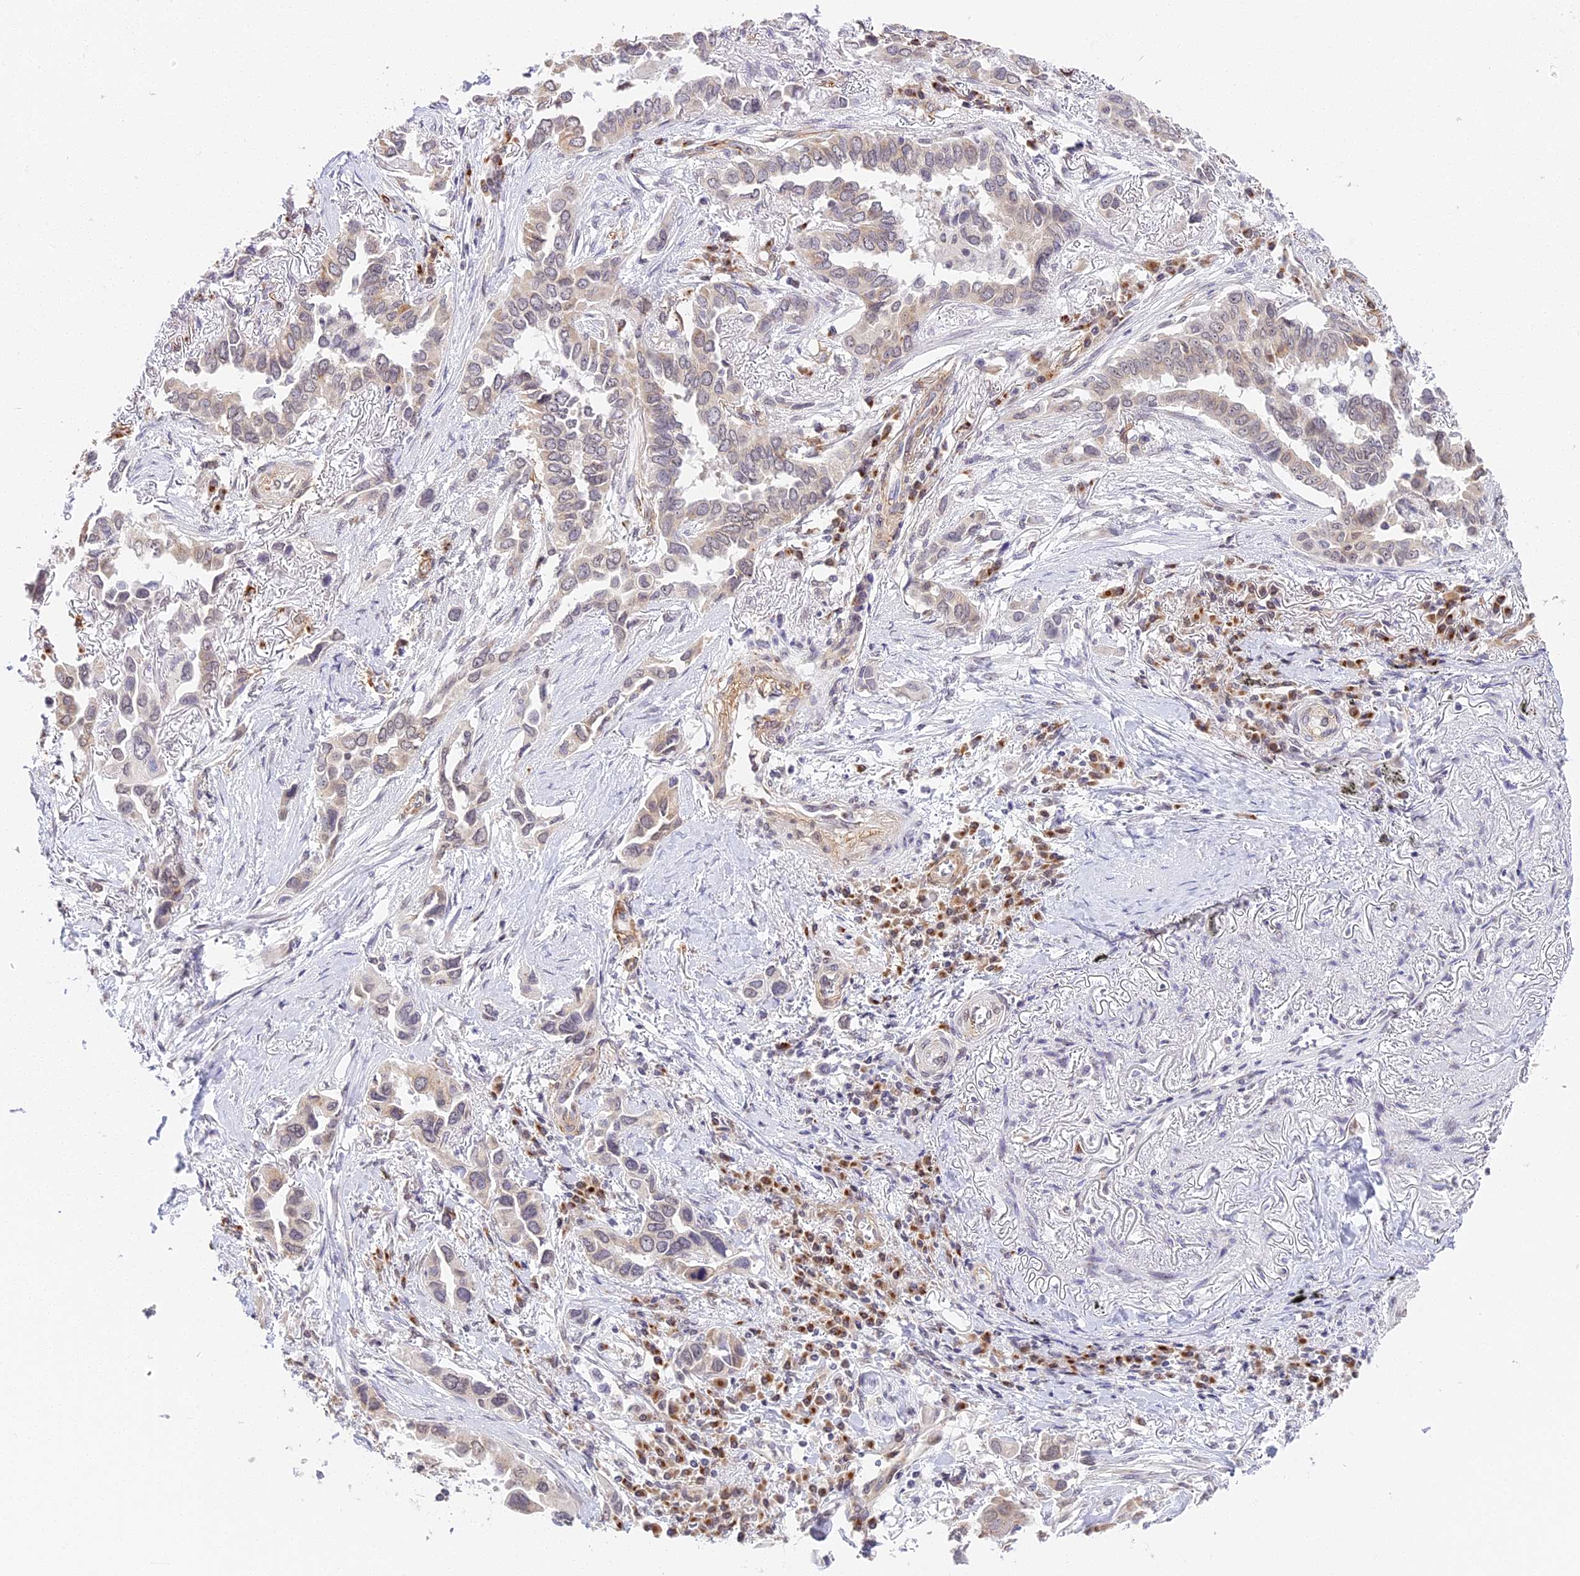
{"staining": {"intensity": "weak", "quantity": "<25%", "location": "cytoplasmic/membranous"}, "tissue": "lung cancer", "cell_type": "Tumor cells", "image_type": "cancer", "snomed": [{"axis": "morphology", "description": "Adenocarcinoma, NOS"}, {"axis": "topography", "description": "Lung"}], "caption": "An immunohistochemistry photomicrograph of lung adenocarcinoma is shown. There is no staining in tumor cells of lung adenocarcinoma. Brightfield microscopy of IHC stained with DAB (brown) and hematoxylin (blue), captured at high magnification.", "gene": "HEATR5B", "patient": {"sex": "female", "age": 76}}